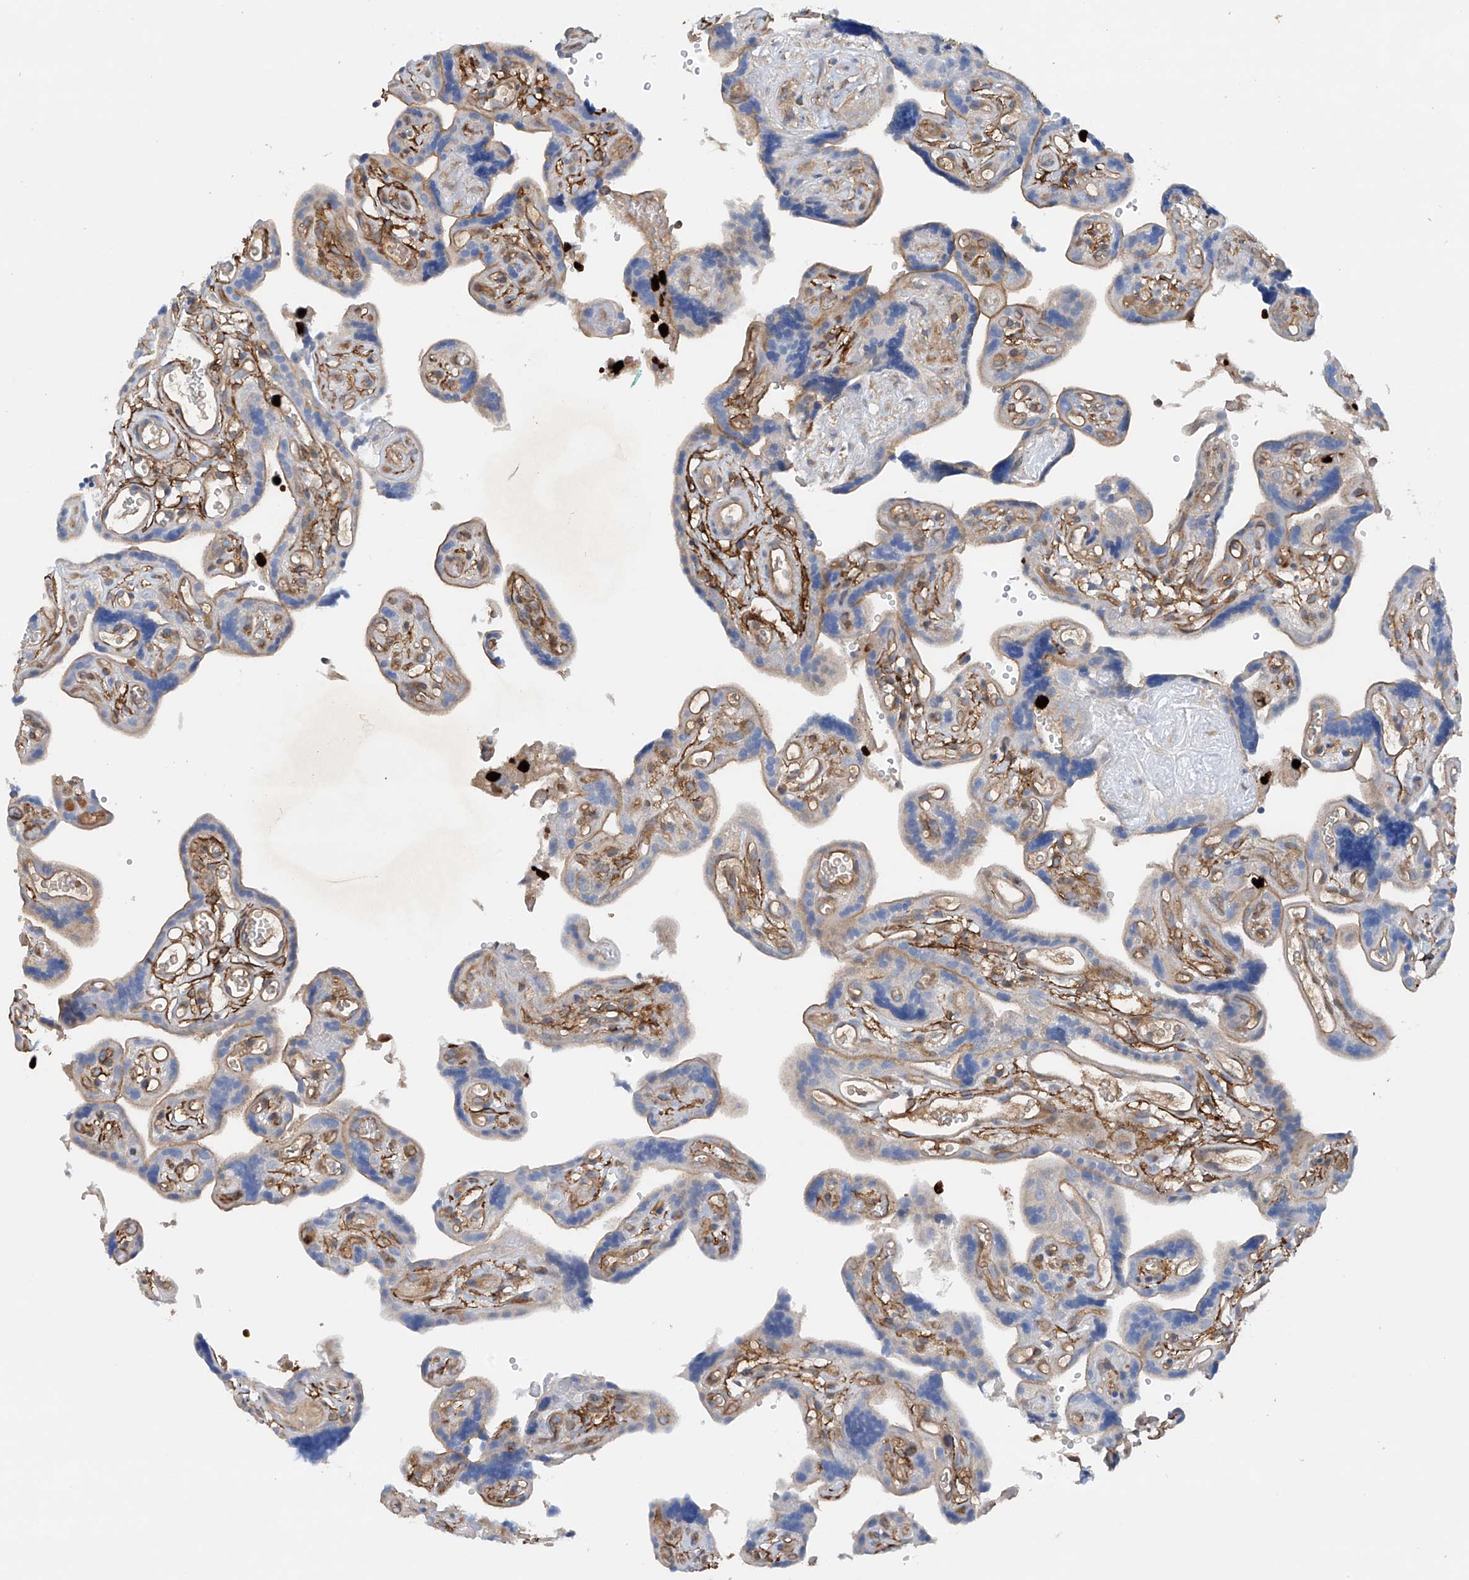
{"staining": {"intensity": "moderate", "quantity": ">75%", "location": "cytoplasmic/membranous"}, "tissue": "placenta", "cell_type": "Decidual cells", "image_type": "normal", "snomed": [{"axis": "morphology", "description": "Normal tissue, NOS"}, {"axis": "topography", "description": "Placenta"}], "caption": "Immunohistochemical staining of benign placenta exhibits >75% levels of moderate cytoplasmic/membranous protein positivity in approximately >75% of decidual cells. (IHC, brightfield microscopy, high magnification).", "gene": "PHACTR2", "patient": {"sex": "female", "age": 30}}